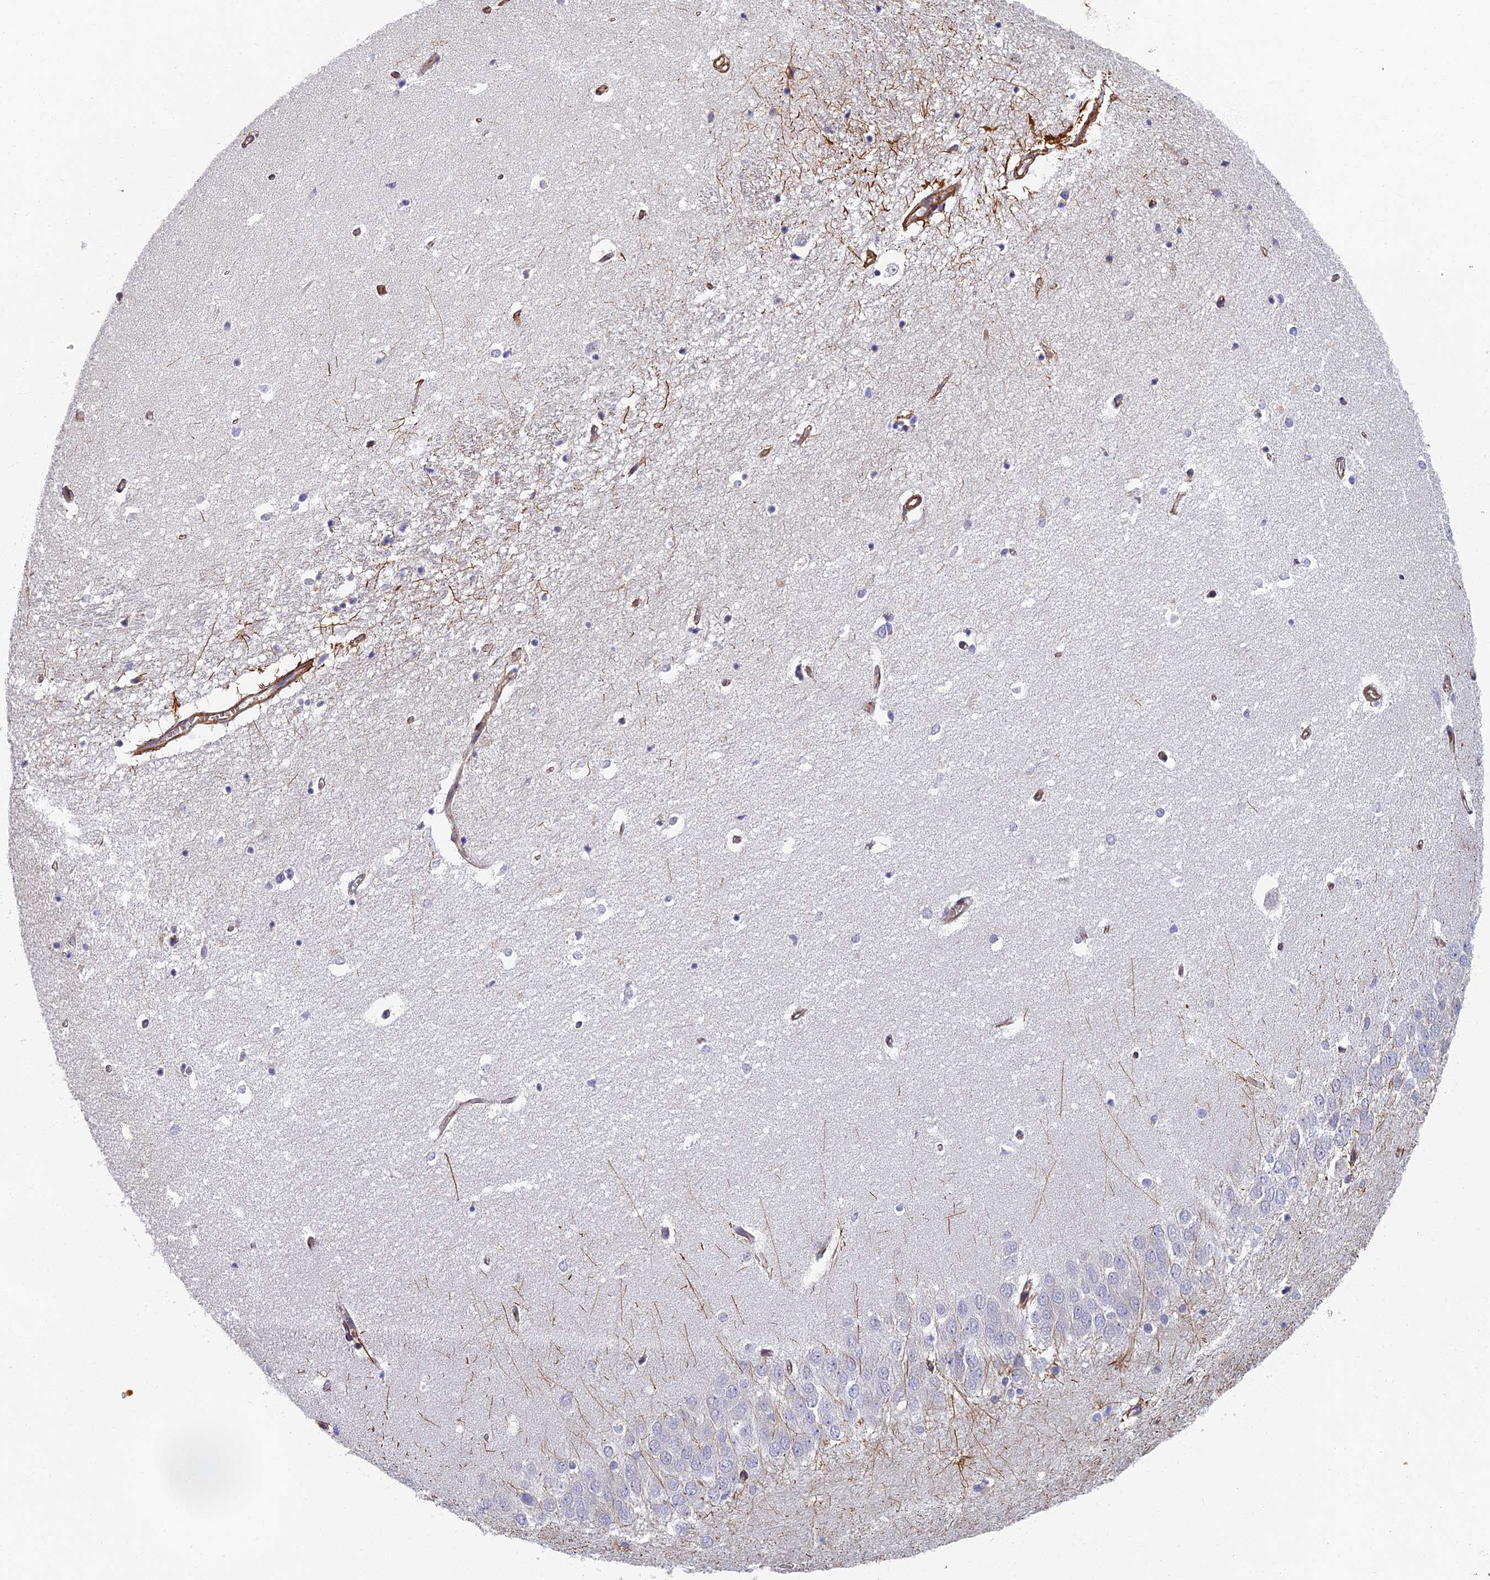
{"staining": {"intensity": "strong", "quantity": "<25%", "location": "cytoplasmic/membranous"}, "tissue": "hippocampus", "cell_type": "Glial cells", "image_type": "normal", "snomed": [{"axis": "morphology", "description": "Normal tissue, NOS"}, {"axis": "topography", "description": "Hippocampus"}], "caption": "An immunohistochemistry image of normal tissue is shown. Protein staining in brown highlights strong cytoplasmic/membranous positivity in hippocampus within glial cells. (Stains: DAB (3,3'-diaminobenzidine) in brown, nuclei in blue, Microscopy: brightfield microscopy at high magnification).", "gene": "ABCB10", "patient": {"sex": "female", "age": 64}}